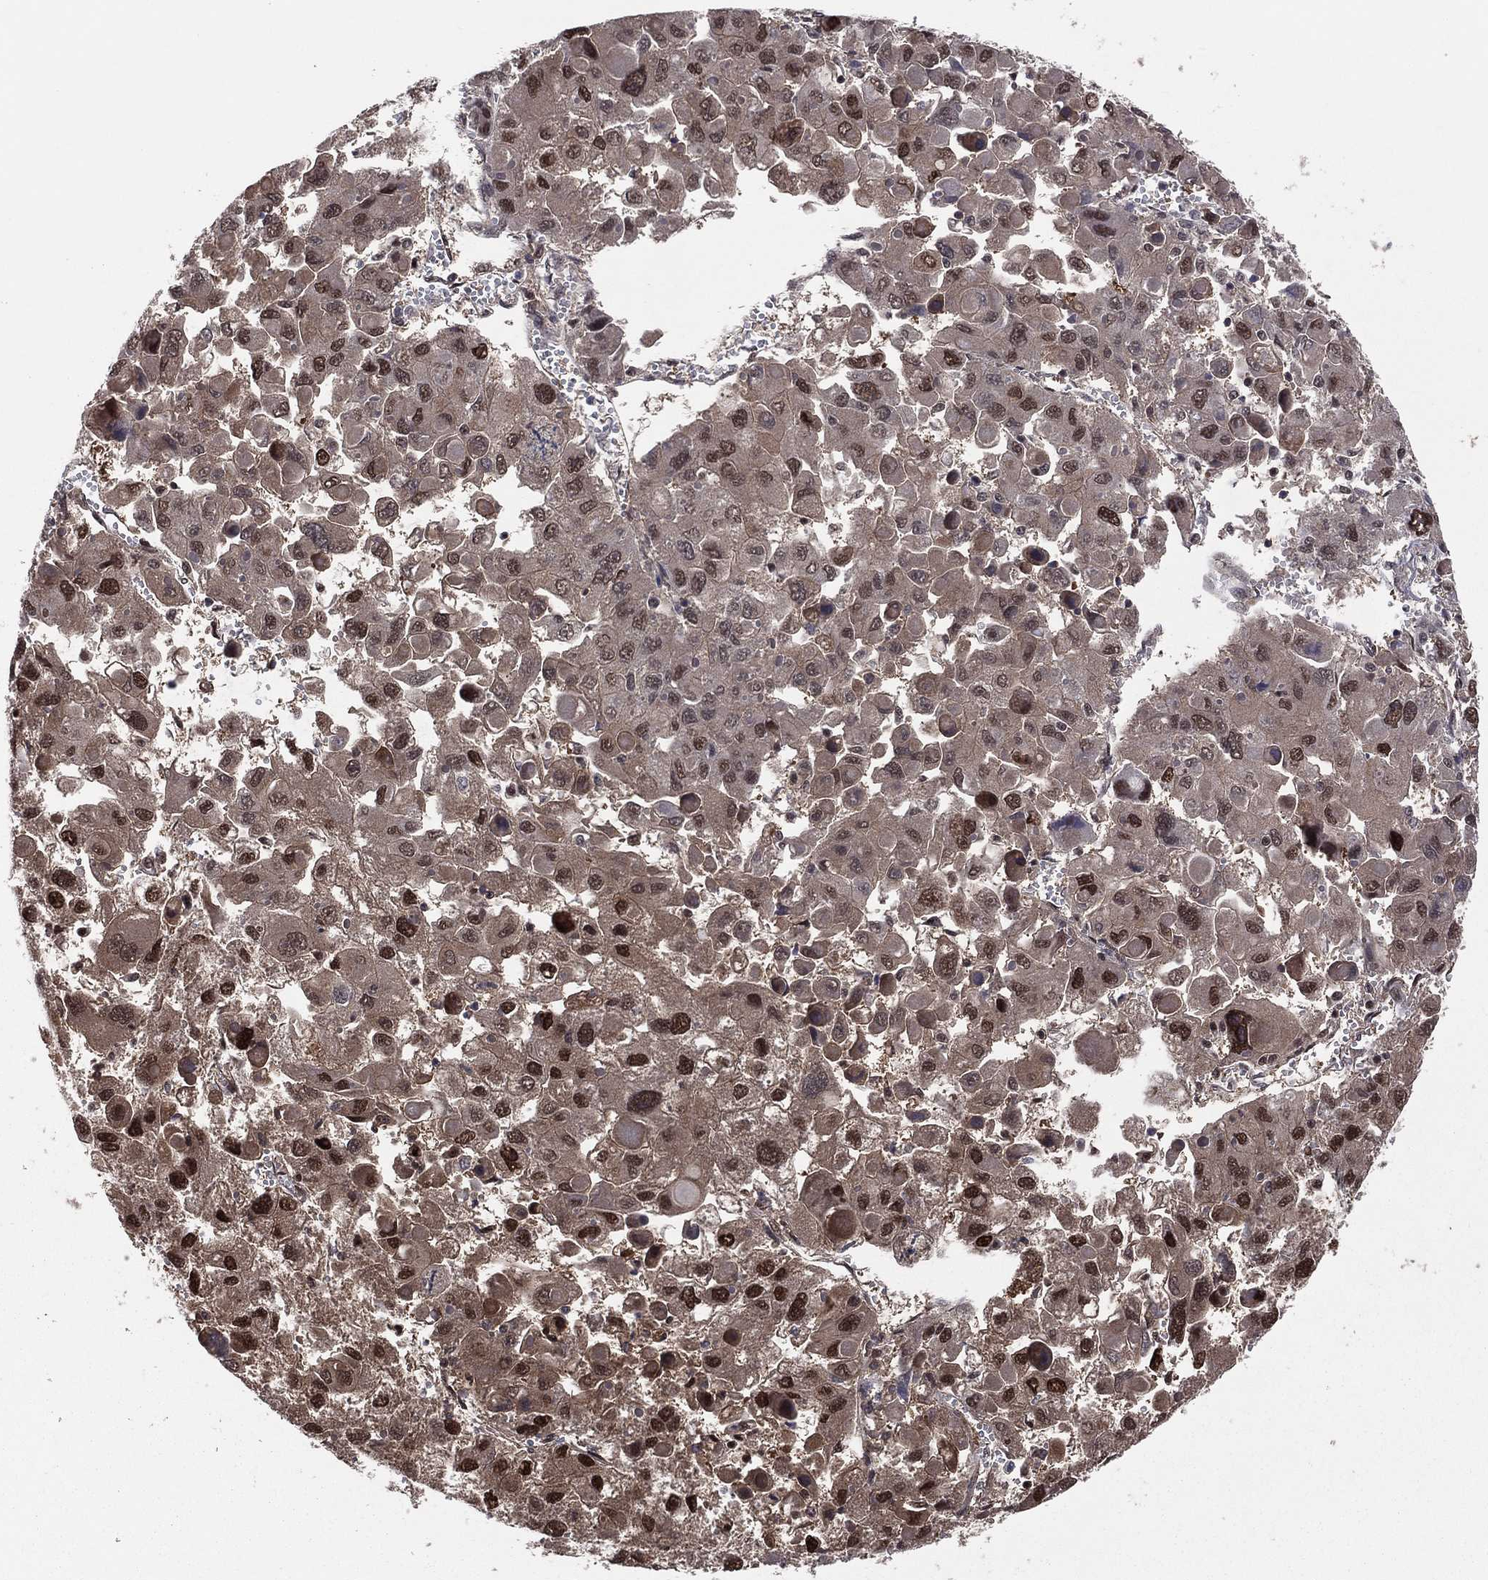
{"staining": {"intensity": "strong", "quantity": "25%-75%", "location": "nuclear"}, "tissue": "liver cancer", "cell_type": "Tumor cells", "image_type": "cancer", "snomed": [{"axis": "morphology", "description": "Carcinoma, Hepatocellular, NOS"}, {"axis": "topography", "description": "Liver"}], "caption": "An IHC image of tumor tissue is shown. Protein staining in brown highlights strong nuclear positivity in liver cancer within tumor cells.", "gene": "ICOSLG", "patient": {"sex": "female", "age": 41}}